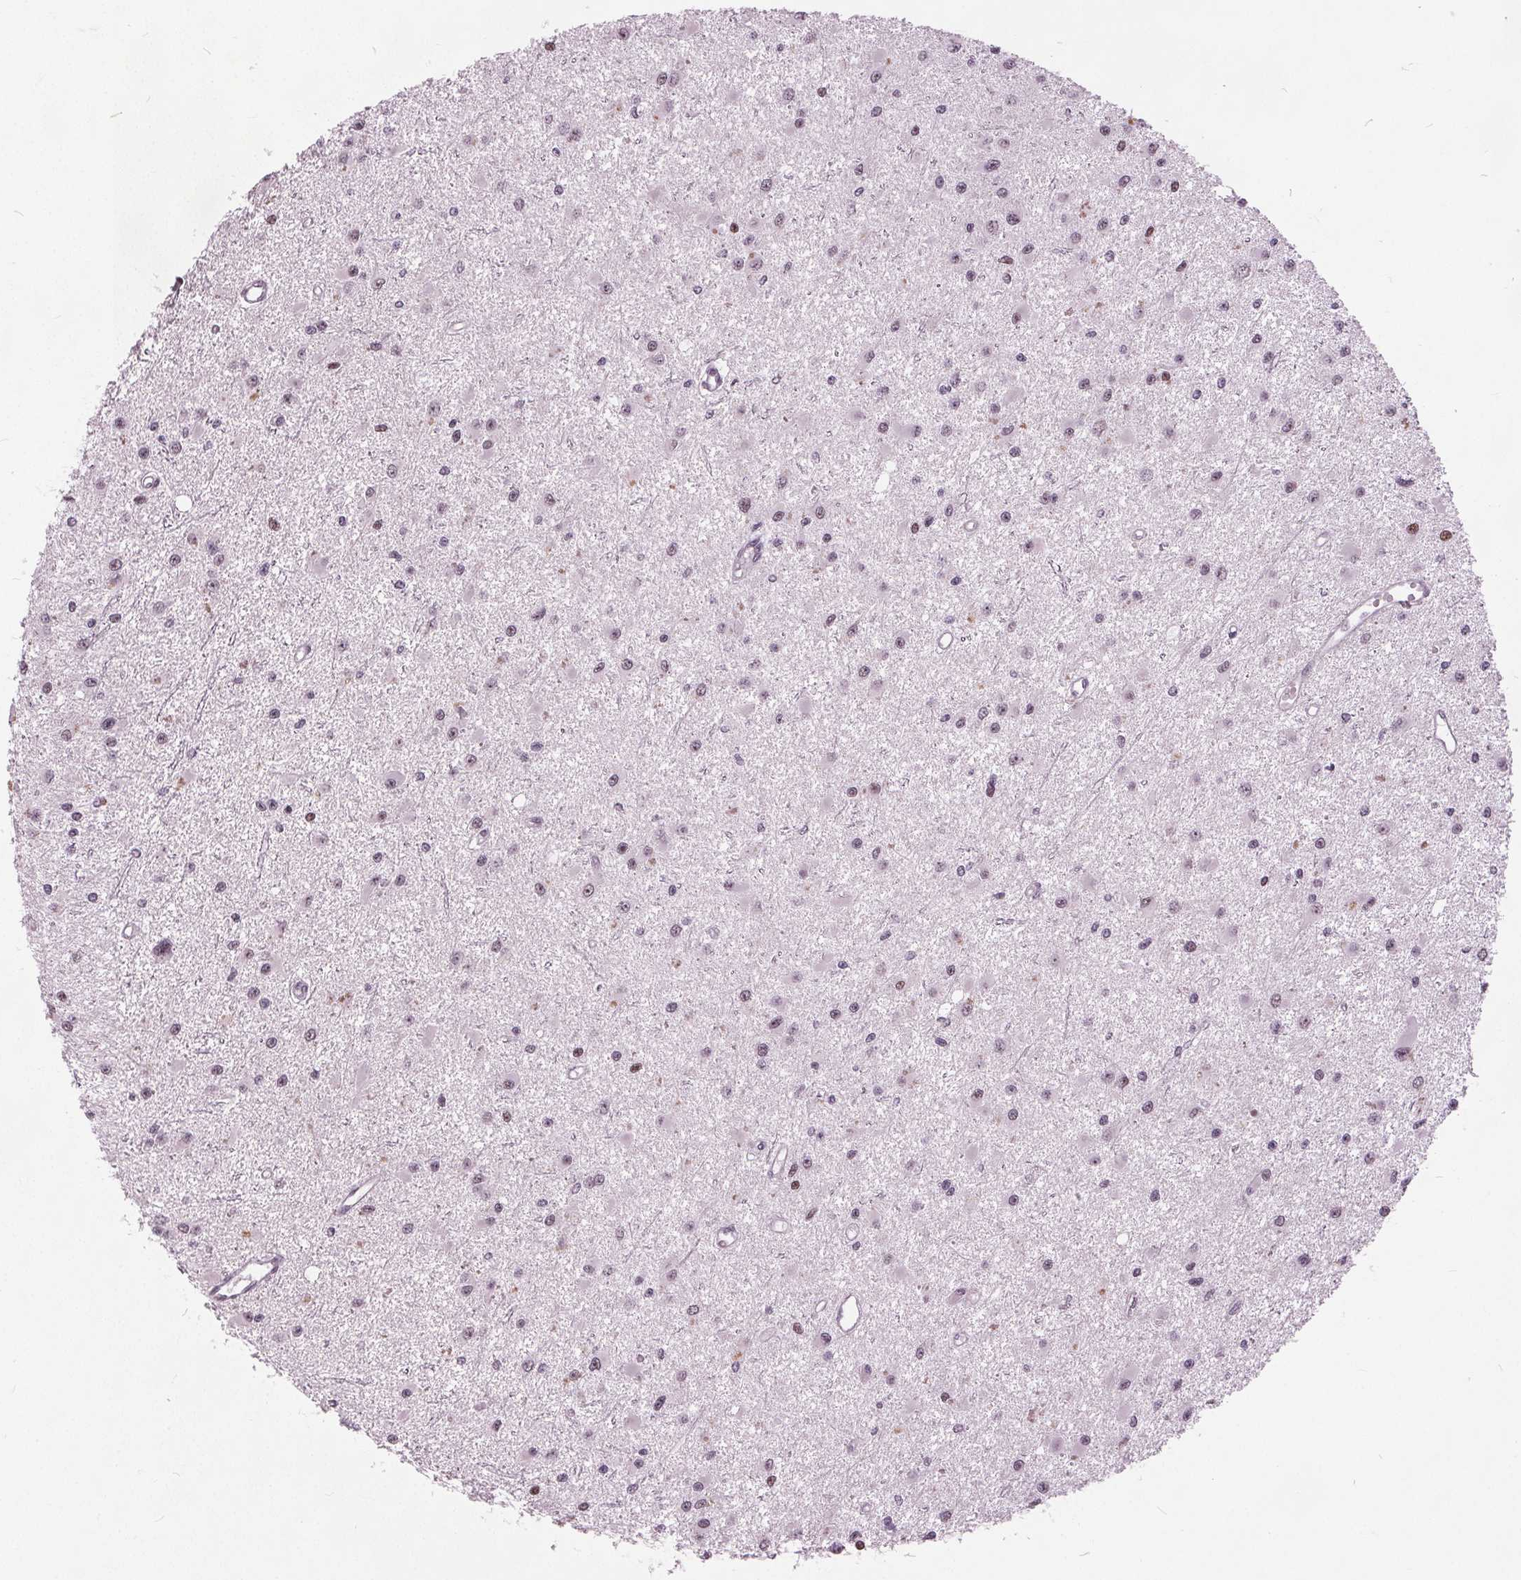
{"staining": {"intensity": "weak", "quantity": "25%-75%", "location": "nuclear"}, "tissue": "glioma", "cell_type": "Tumor cells", "image_type": "cancer", "snomed": [{"axis": "morphology", "description": "Glioma, malignant, High grade"}, {"axis": "topography", "description": "Brain"}], "caption": "Tumor cells reveal low levels of weak nuclear staining in about 25%-75% of cells in high-grade glioma (malignant).", "gene": "TTC34", "patient": {"sex": "male", "age": 54}}